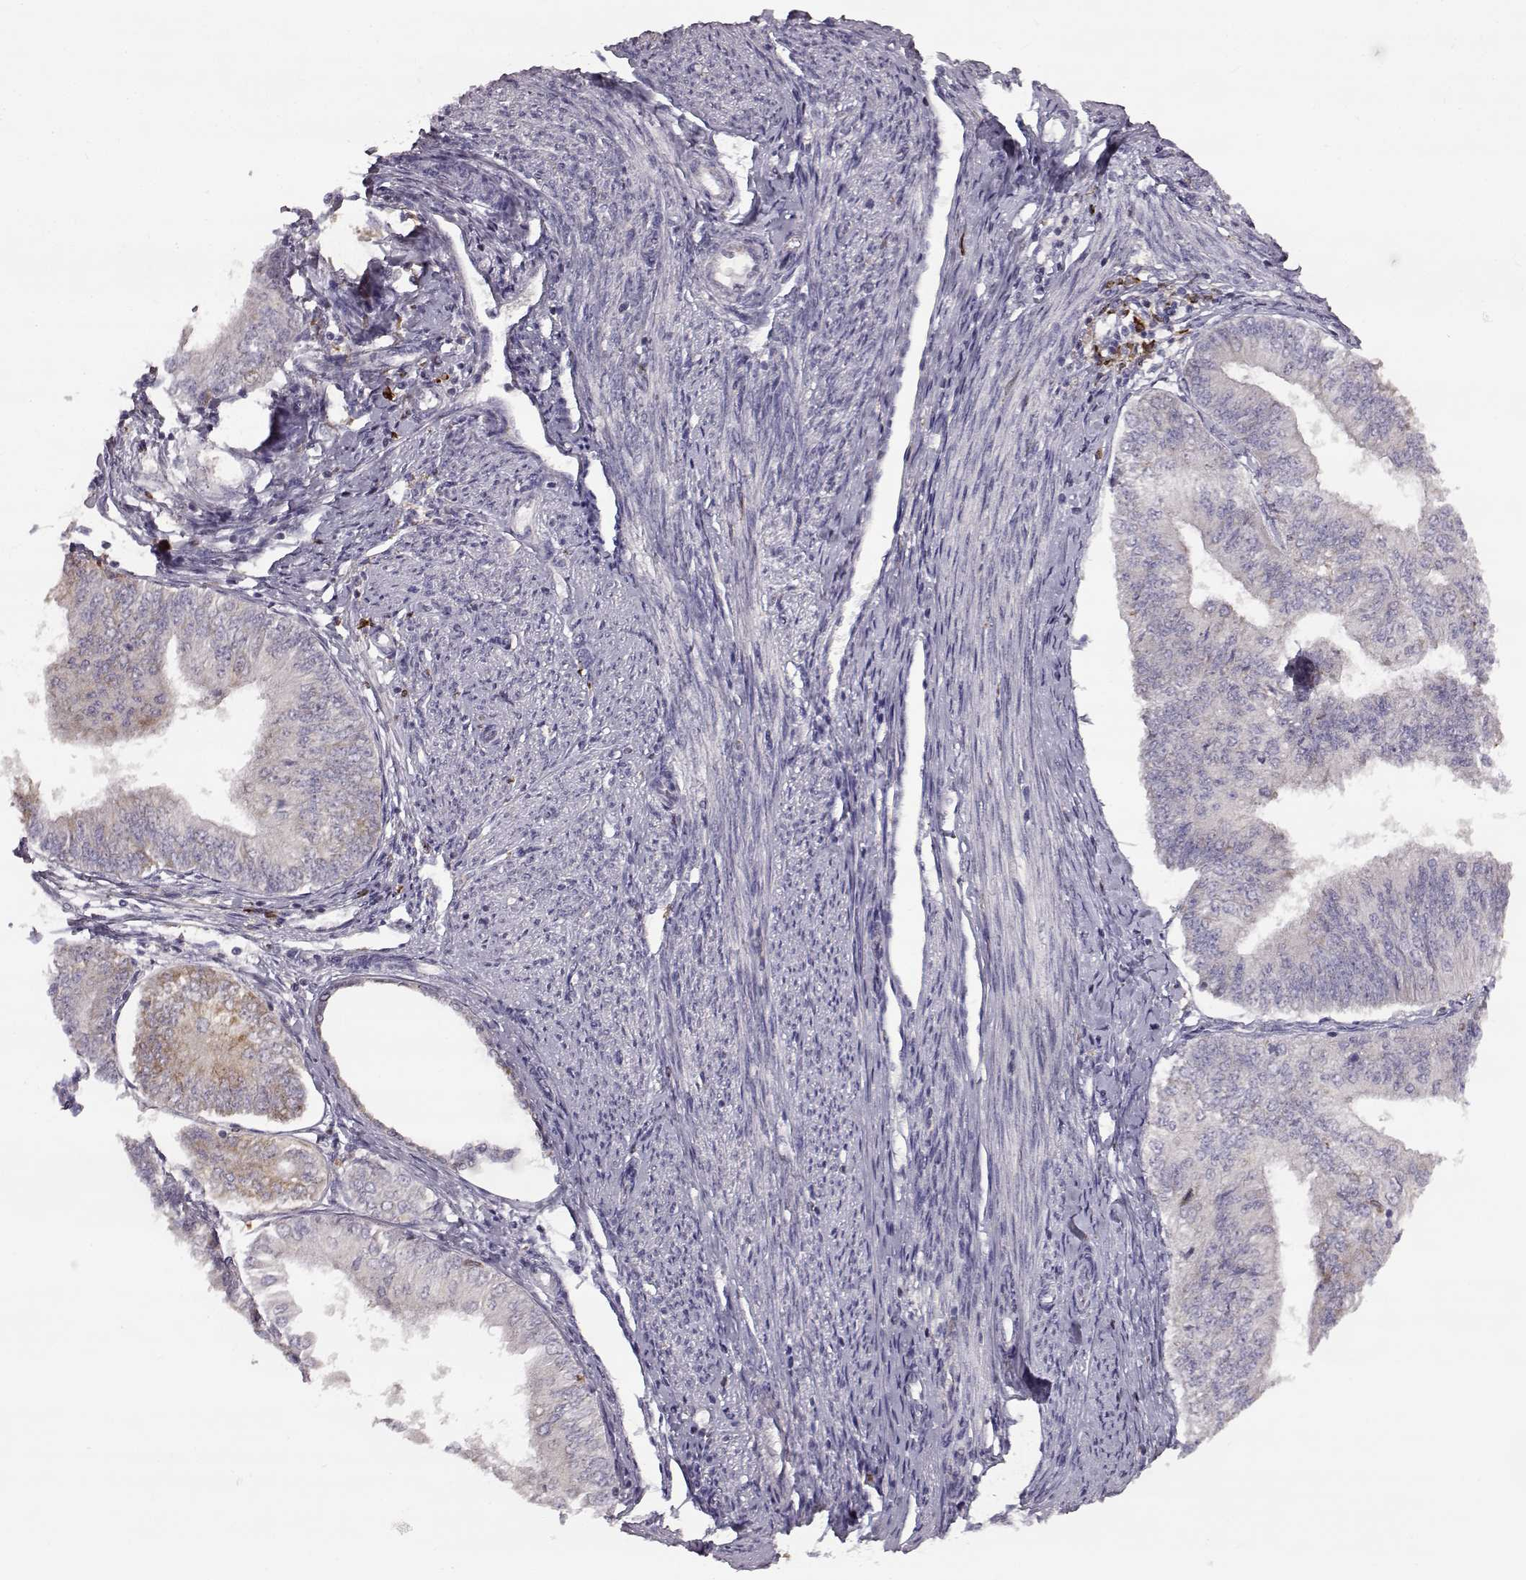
{"staining": {"intensity": "weak", "quantity": "<25%", "location": "cytoplasmic/membranous"}, "tissue": "endometrial cancer", "cell_type": "Tumor cells", "image_type": "cancer", "snomed": [{"axis": "morphology", "description": "Adenocarcinoma, NOS"}, {"axis": "topography", "description": "Endometrium"}], "caption": "This image is of endometrial cancer stained with immunohistochemistry to label a protein in brown with the nuclei are counter-stained blue. There is no staining in tumor cells.", "gene": "SPAG17", "patient": {"sex": "female", "age": 58}}